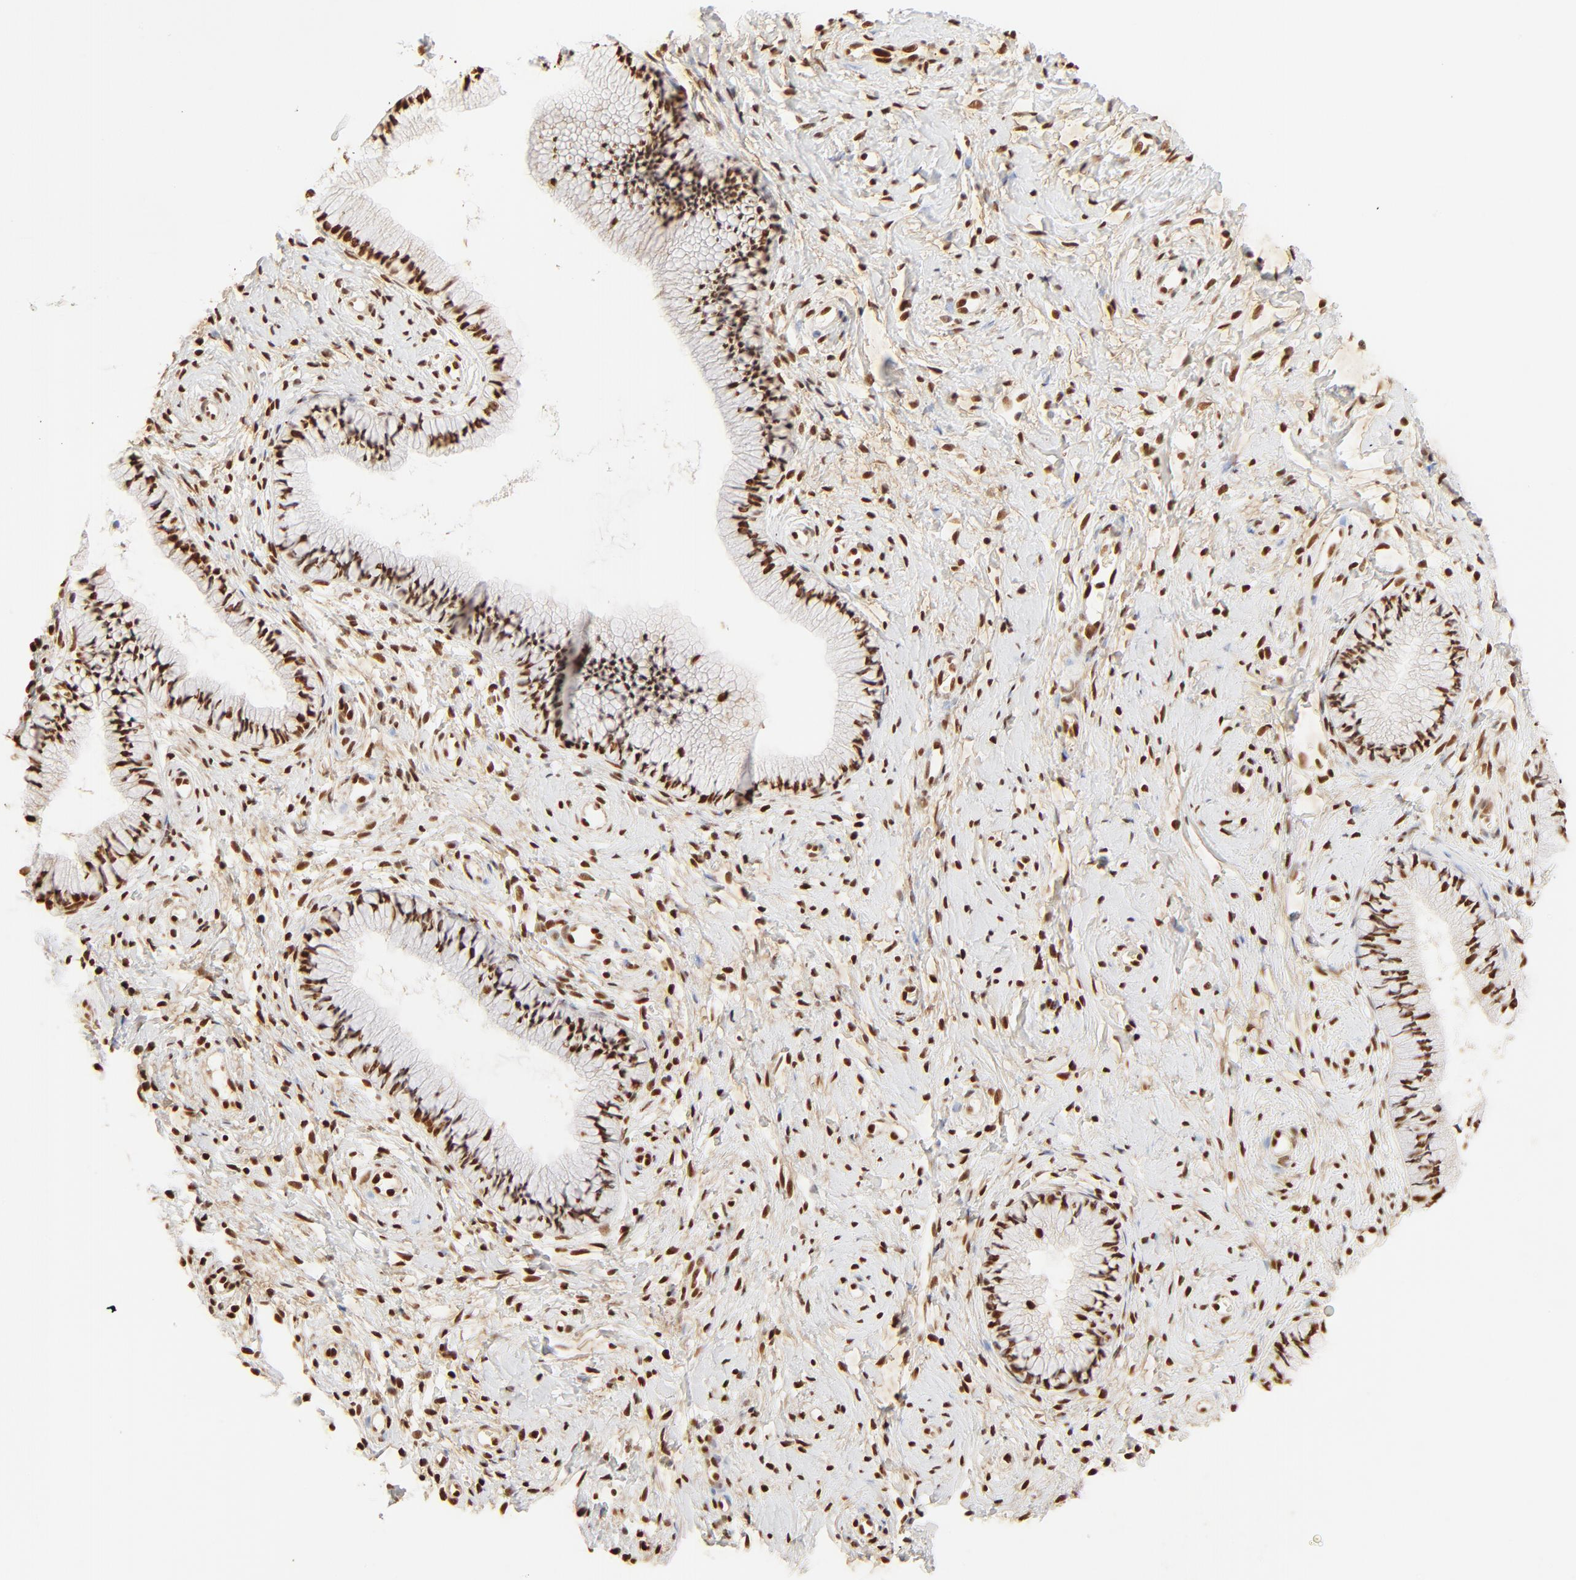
{"staining": {"intensity": "strong", "quantity": ">75%", "location": "nuclear"}, "tissue": "cervix", "cell_type": "Glandular cells", "image_type": "normal", "snomed": [{"axis": "morphology", "description": "Normal tissue, NOS"}, {"axis": "topography", "description": "Cervix"}], "caption": "Protein expression by immunohistochemistry displays strong nuclear positivity in approximately >75% of glandular cells in benign cervix. The staining was performed using DAB, with brown indicating positive protein expression. Nuclei are stained blue with hematoxylin.", "gene": "FAM50A", "patient": {"sex": "female", "age": 46}}